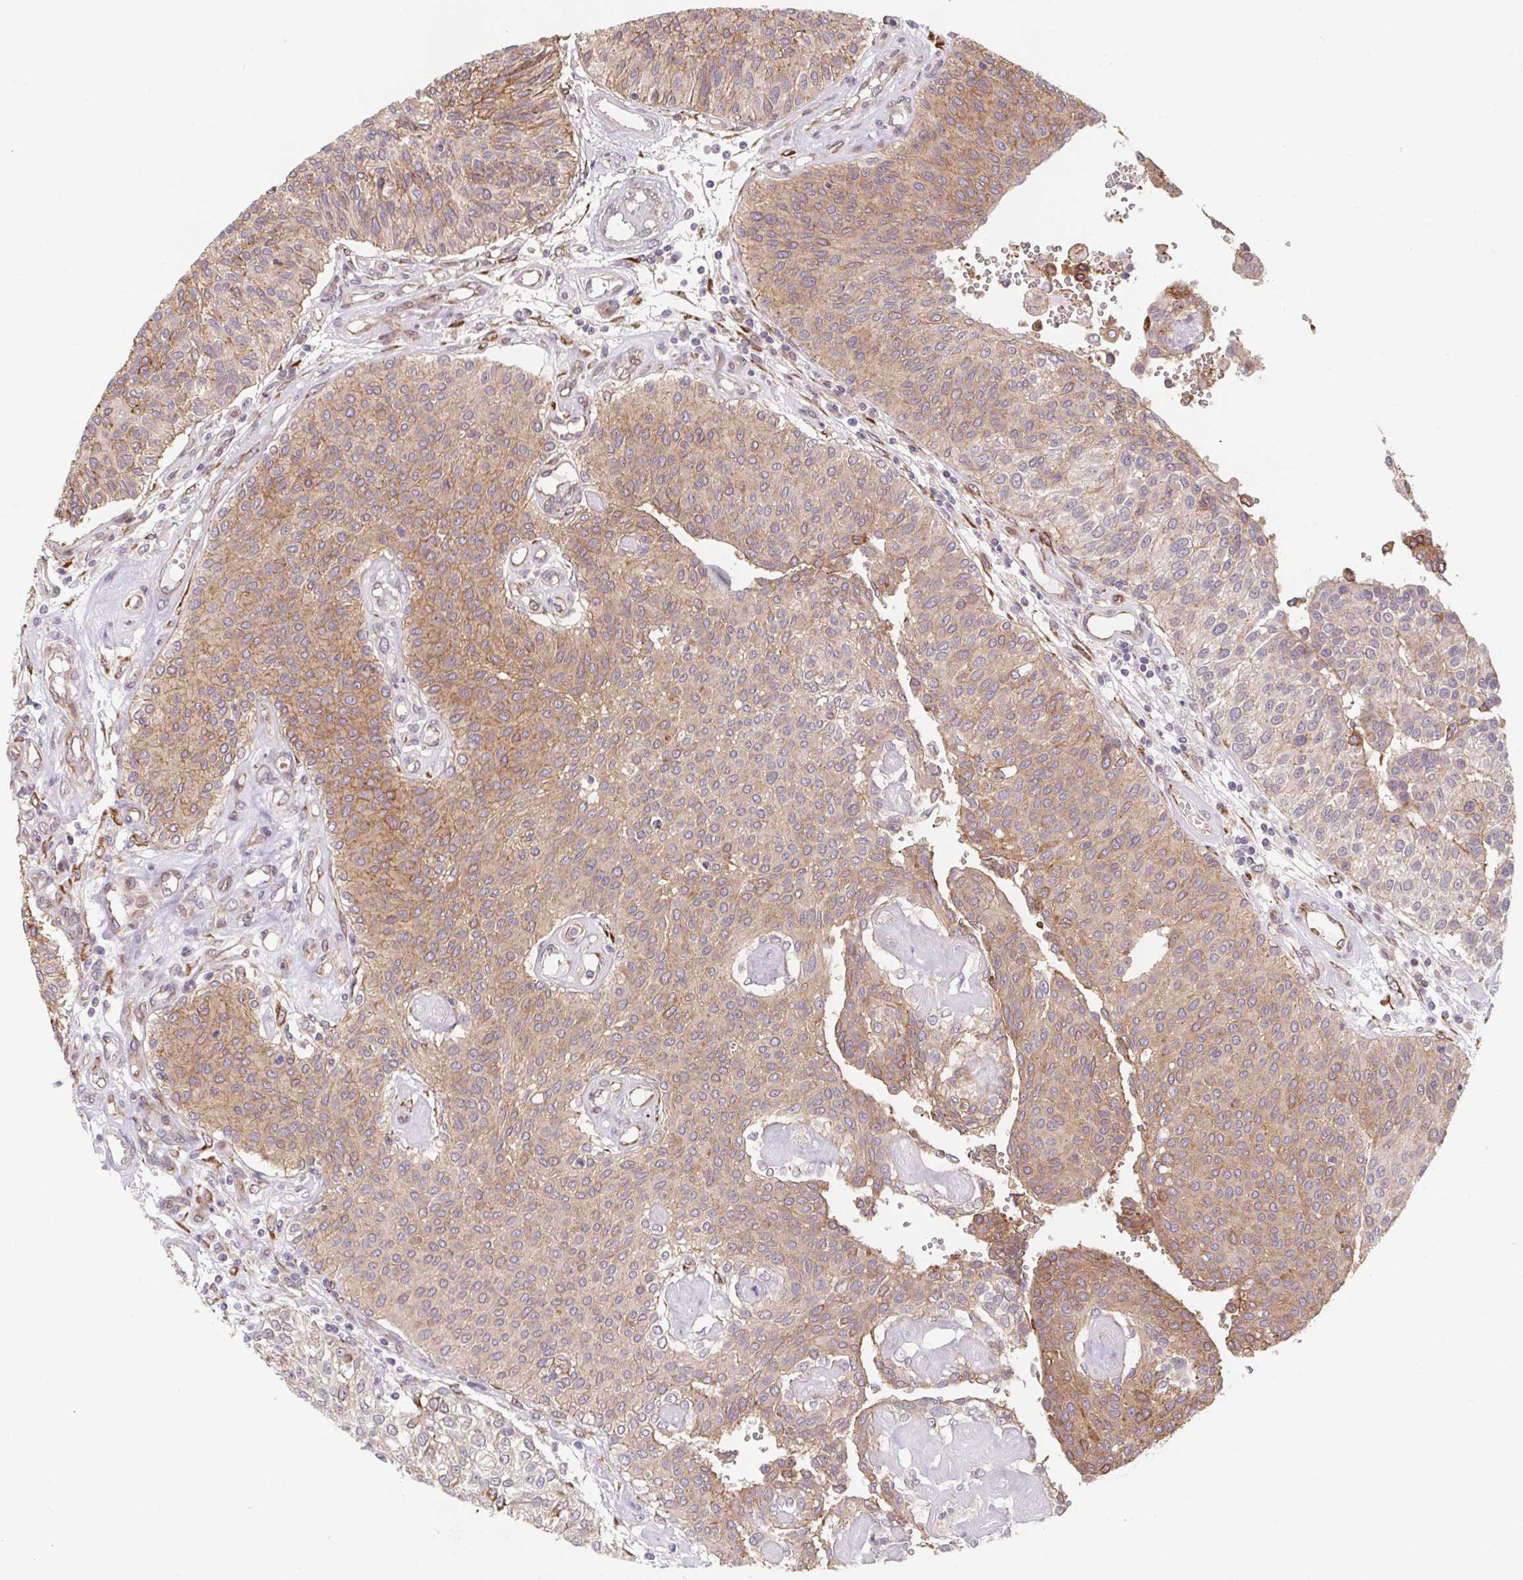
{"staining": {"intensity": "moderate", "quantity": ">75%", "location": "cytoplasmic/membranous"}, "tissue": "urothelial cancer", "cell_type": "Tumor cells", "image_type": "cancer", "snomed": [{"axis": "morphology", "description": "Urothelial carcinoma, NOS"}, {"axis": "topography", "description": "Urinary bladder"}], "caption": "A photomicrograph of human transitional cell carcinoma stained for a protein exhibits moderate cytoplasmic/membranous brown staining in tumor cells. The staining is performed using DAB brown chromogen to label protein expression. The nuclei are counter-stained blue using hematoxylin.", "gene": "LYPD5", "patient": {"sex": "male", "age": 55}}